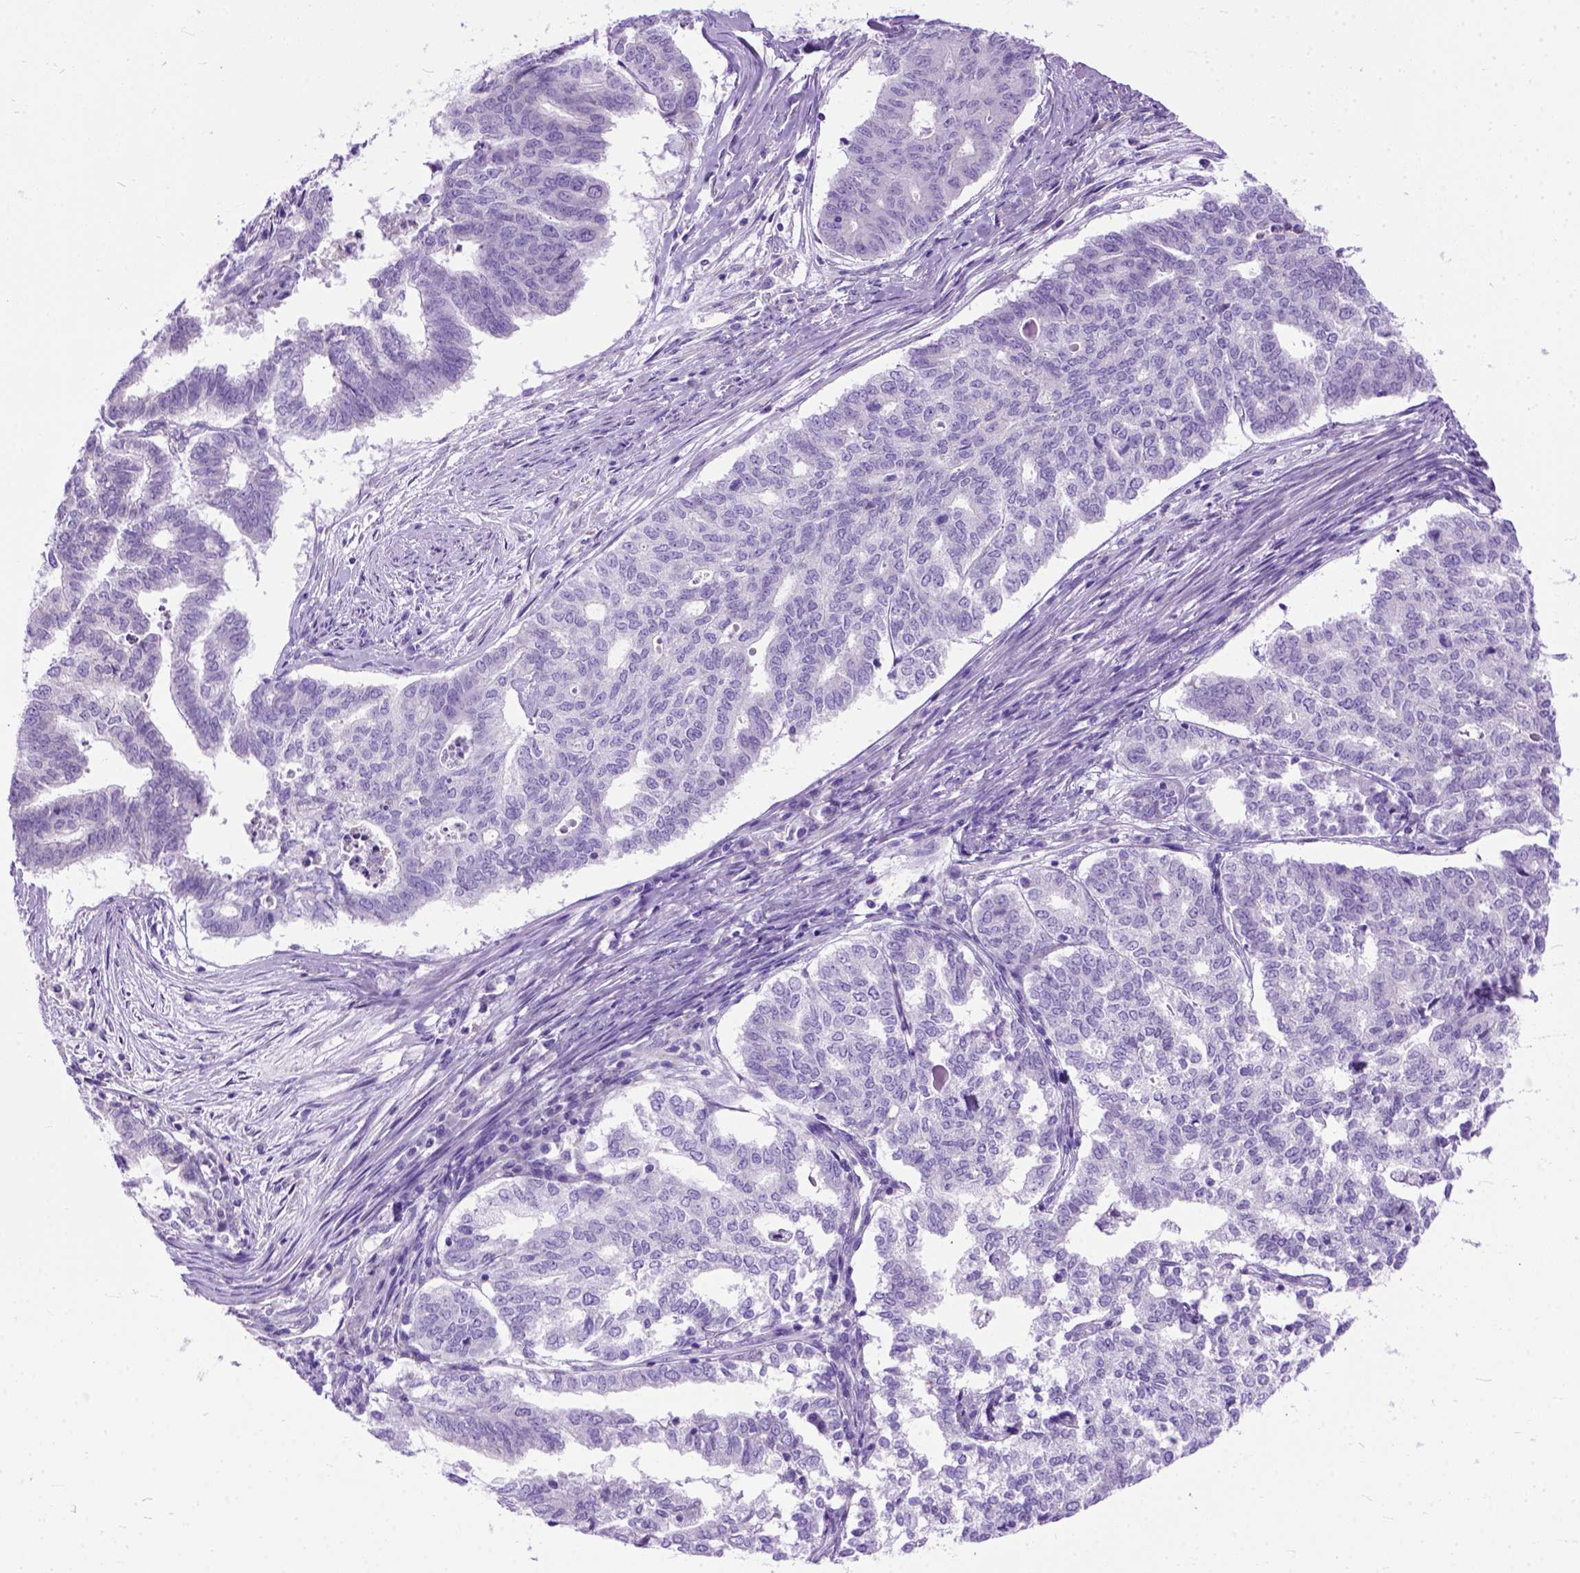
{"staining": {"intensity": "negative", "quantity": "none", "location": "none"}, "tissue": "endometrial cancer", "cell_type": "Tumor cells", "image_type": "cancer", "snomed": [{"axis": "morphology", "description": "Adenocarcinoma, NOS"}, {"axis": "topography", "description": "Endometrium"}], "caption": "Tumor cells show no significant protein positivity in adenocarcinoma (endometrial).", "gene": "ODAD3", "patient": {"sex": "female", "age": 79}}